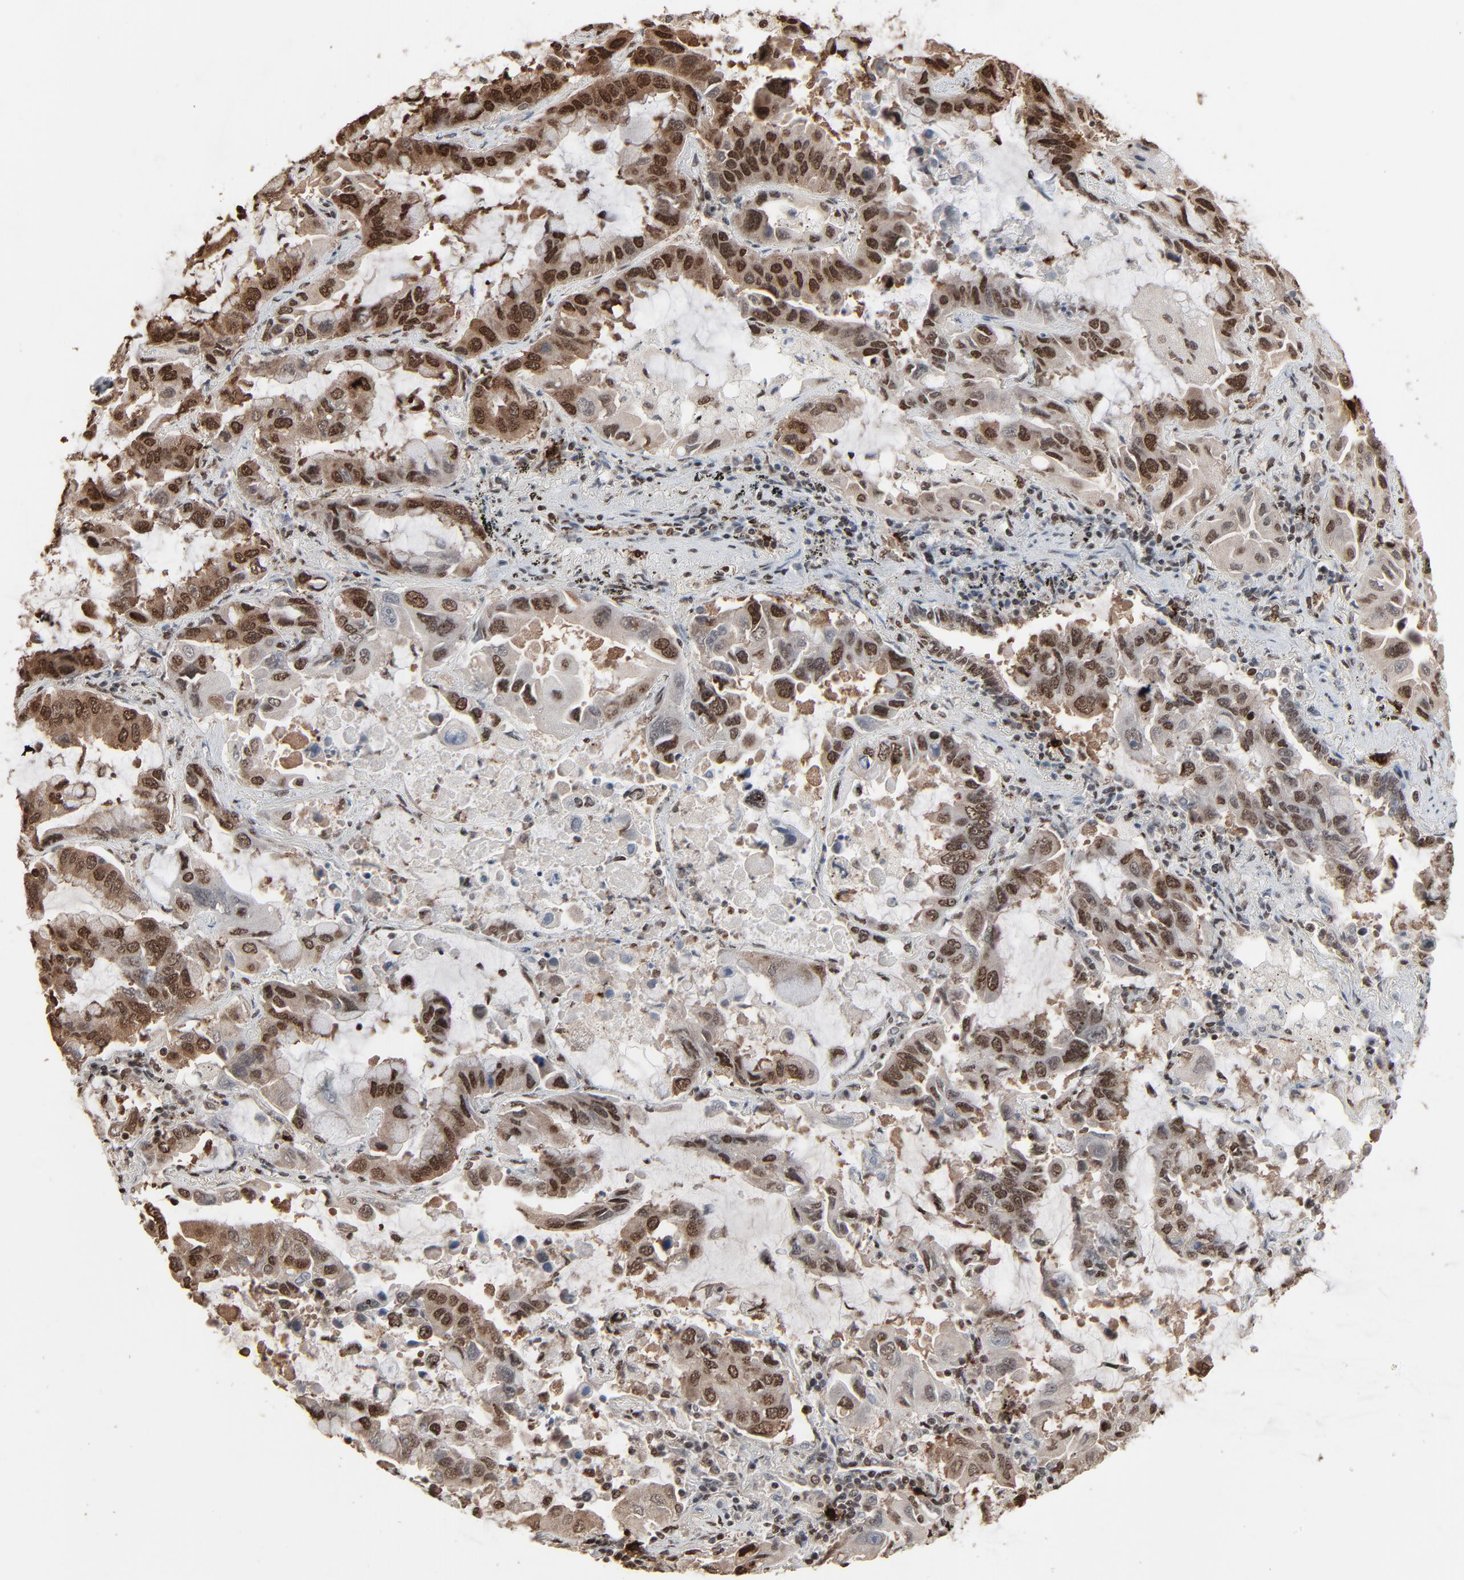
{"staining": {"intensity": "strong", "quantity": ">75%", "location": "cytoplasmic/membranous,nuclear"}, "tissue": "lung cancer", "cell_type": "Tumor cells", "image_type": "cancer", "snomed": [{"axis": "morphology", "description": "Adenocarcinoma, NOS"}, {"axis": "topography", "description": "Lung"}], "caption": "Protein expression analysis of human adenocarcinoma (lung) reveals strong cytoplasmic/membranous and nuclear positivity in approximately >75% of tumor cells.", "gene": "MEIS2", "patient": {"sex": "male", "age": 64}}